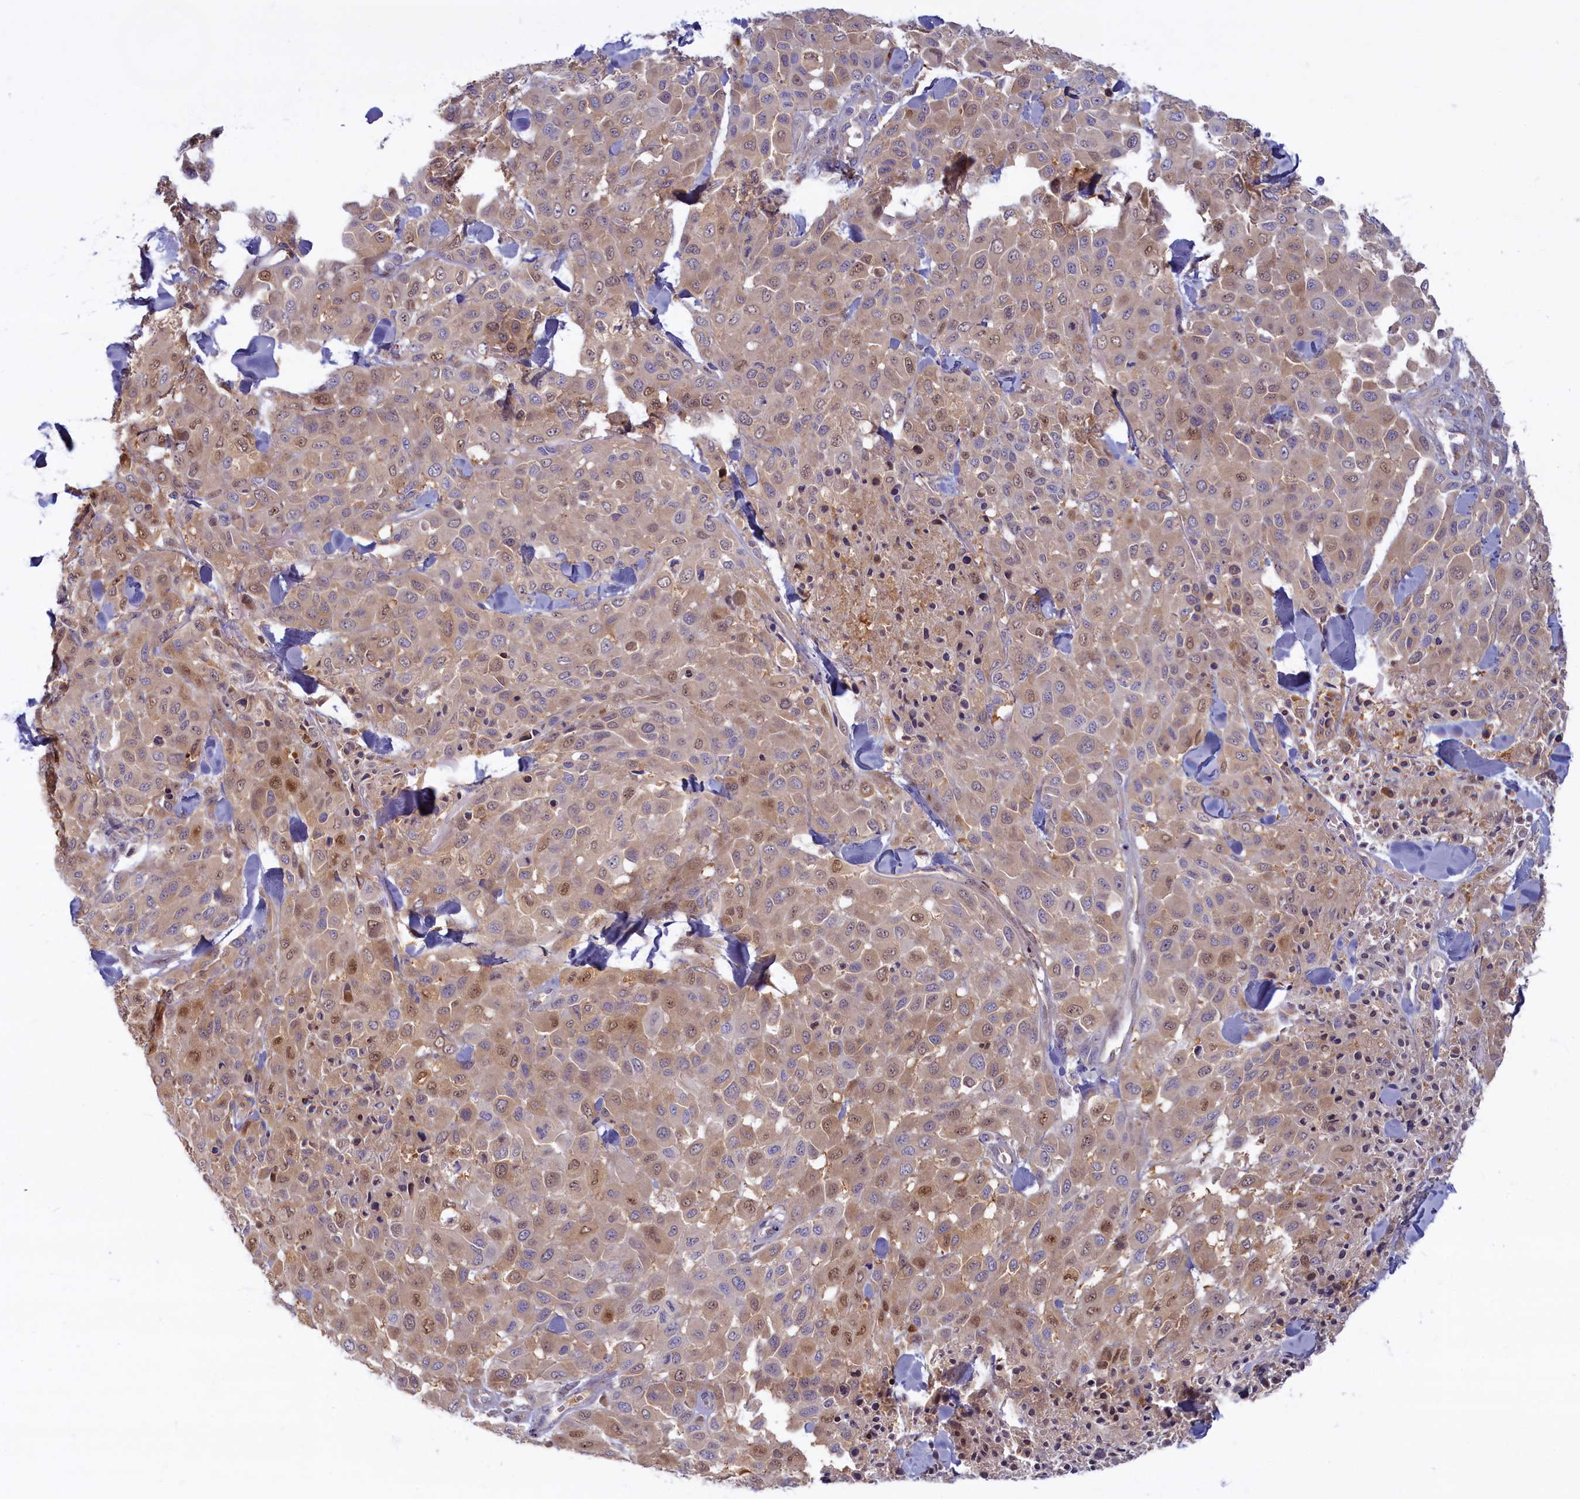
{"staining": {"intensity": "moderate", "quantity": "25%-75%", "location": "cytoplasmic/membranous,nuclear"}, "tissue": "melanoma", "cell_type": "Tumor cells", "image_type": "cancer", "snomed": [{"axis": "morphology", "description": "Malignant melanoma, Metastatic site"}, {"axis": "topography", "description": "Skin"}], "caption": "Protein expression by immunohistochemistry (IHC) displays moderate cytoplasmic/membranous and nuclear positivity in approximately 25%-75% of tumor cells in malignant melanoma (metastatic site).", "gene": "FCSK", "patient": {"sex": "female", "age": 81}}